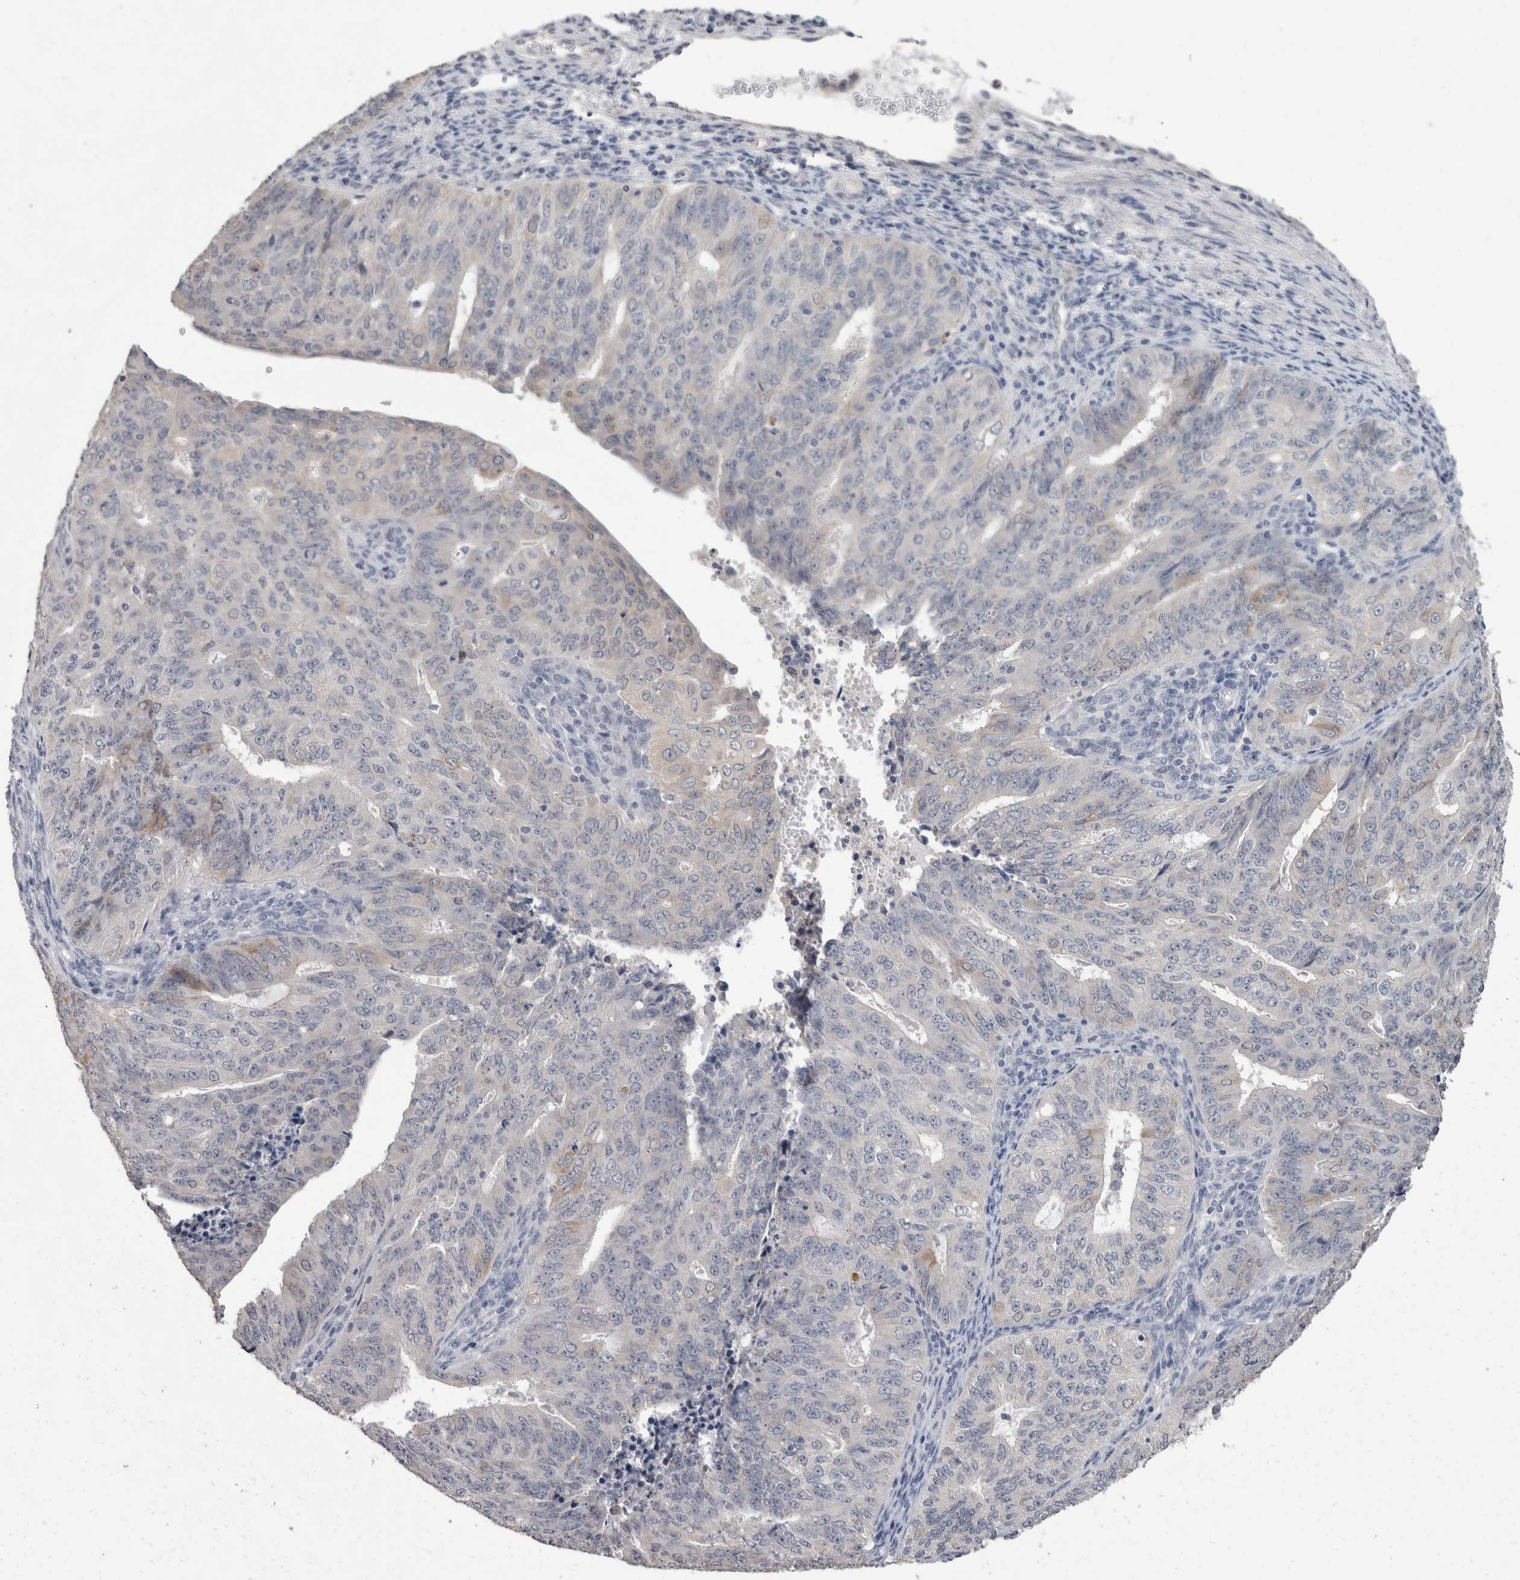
{"staining": {"intensity": "negative", "quantity": "none", "location": "none"}, "tissue": "endometrial cancer", "cell_type": "Tumor cells", "image_type": "cancer", "snomed": [{"axis": "morphology", "description": "Adenocarcinoma, NOS"}, {"axis": "topography", "description": "Endometrium"}], "caption": "Human endometrial cancer (adenocarcinoma) stained for a protein using immunohistochemistry shows no positivity in tumor cells.", "gene": "FHOD3", "patient": {"sex": "female", "age": 32}}